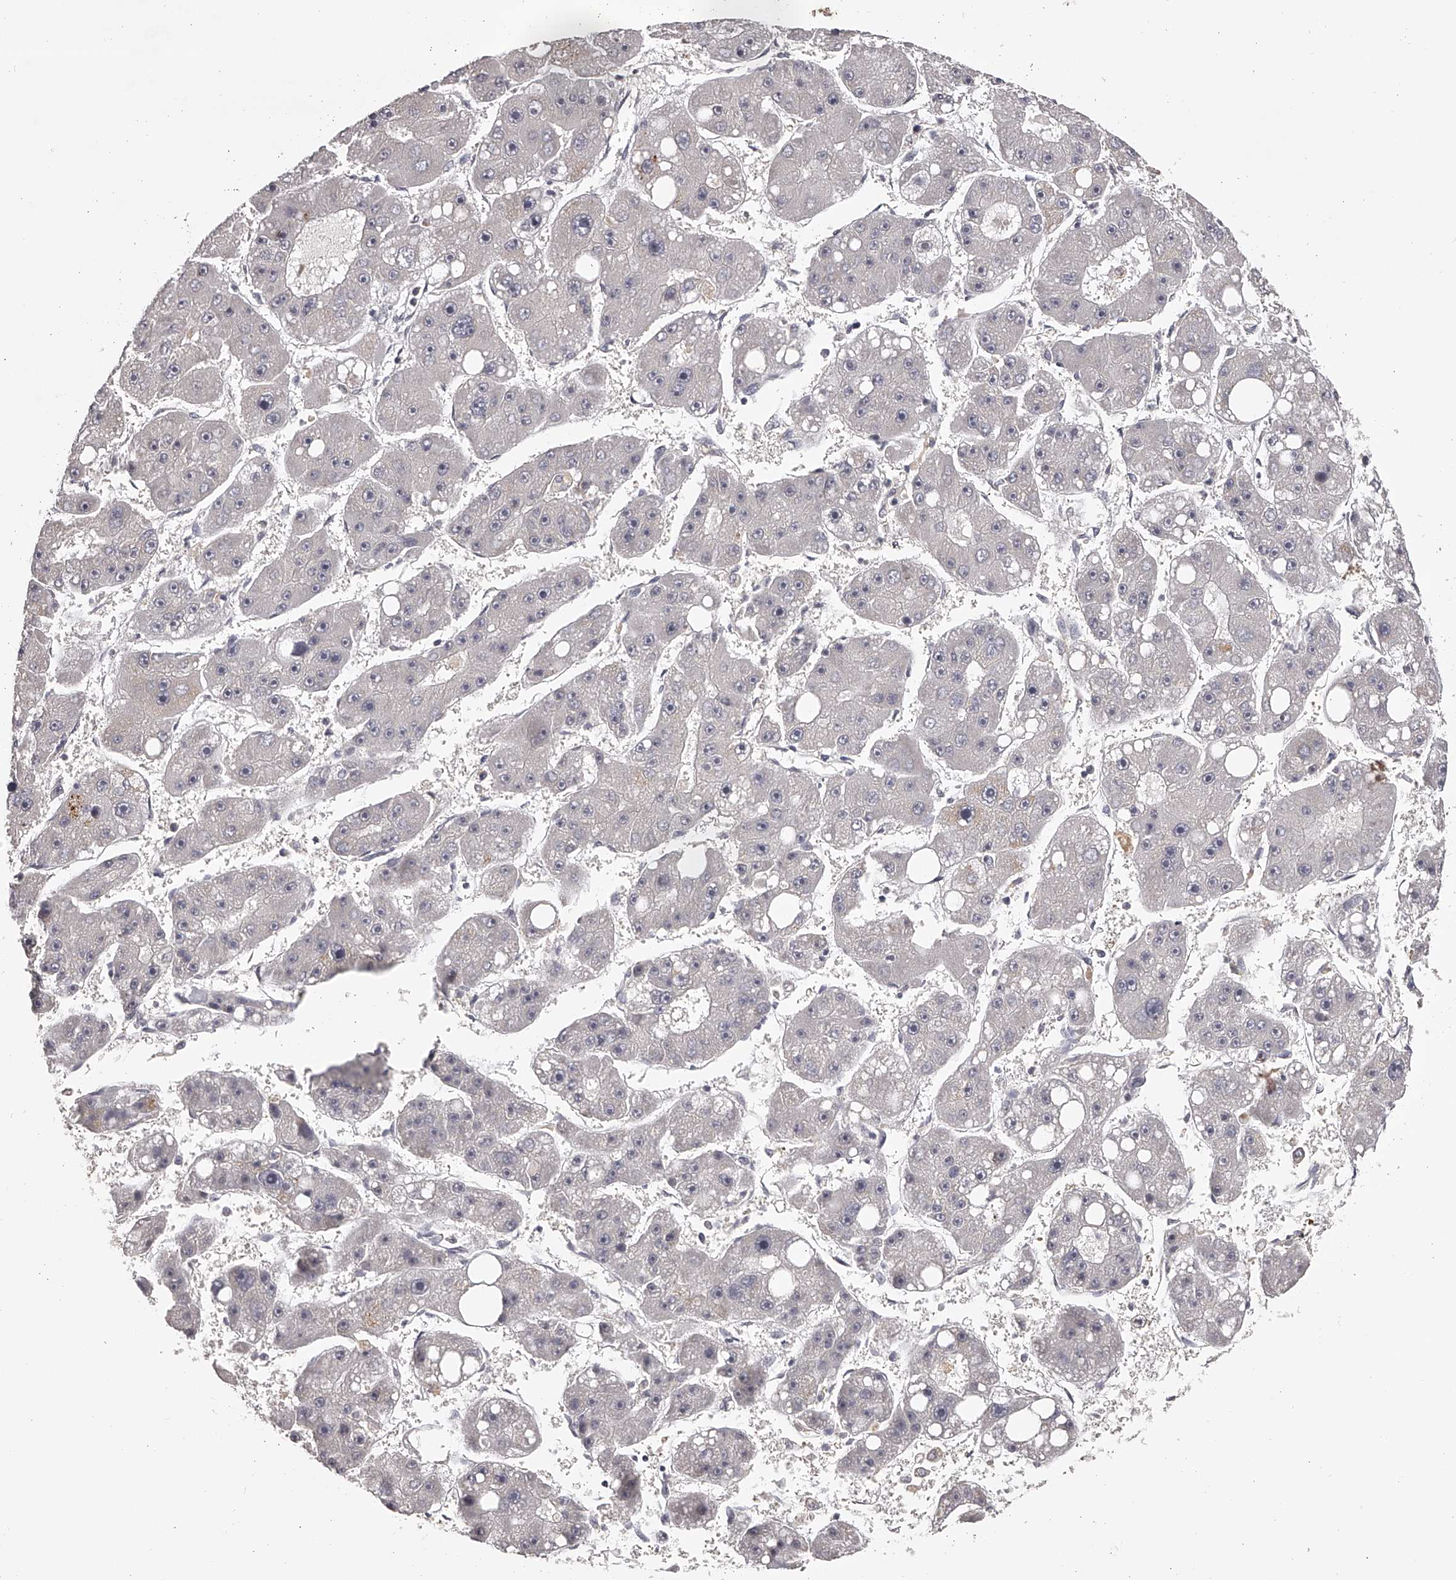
{"staining": {"intensity": "negative", "quantity": "none", "location": "none"}, "tissue": "liver cancer", "cell_type": "Tumor cells", "image_type": "cancer", "snomed": [{"axis": "morphology", "description": "Carcinoma, Hepatocellular, NOS"}, {"axis": "topography", "description": "Liver"}], "caption": "An immunohistochemistry (IHC) image of liver hepatocellular carcinoma is shown. There is no staining in tumor cells of liver hepatocellular carcinoma. The staining was performed using DAB (3,3'-diaminobenzidine) to visualize the protein expression in brown, while the nuclei were stained in blue with hematoxylin (Magnification: 20x).", "gene": "TNN", "patient": {"sex": "female", "age": 61}}